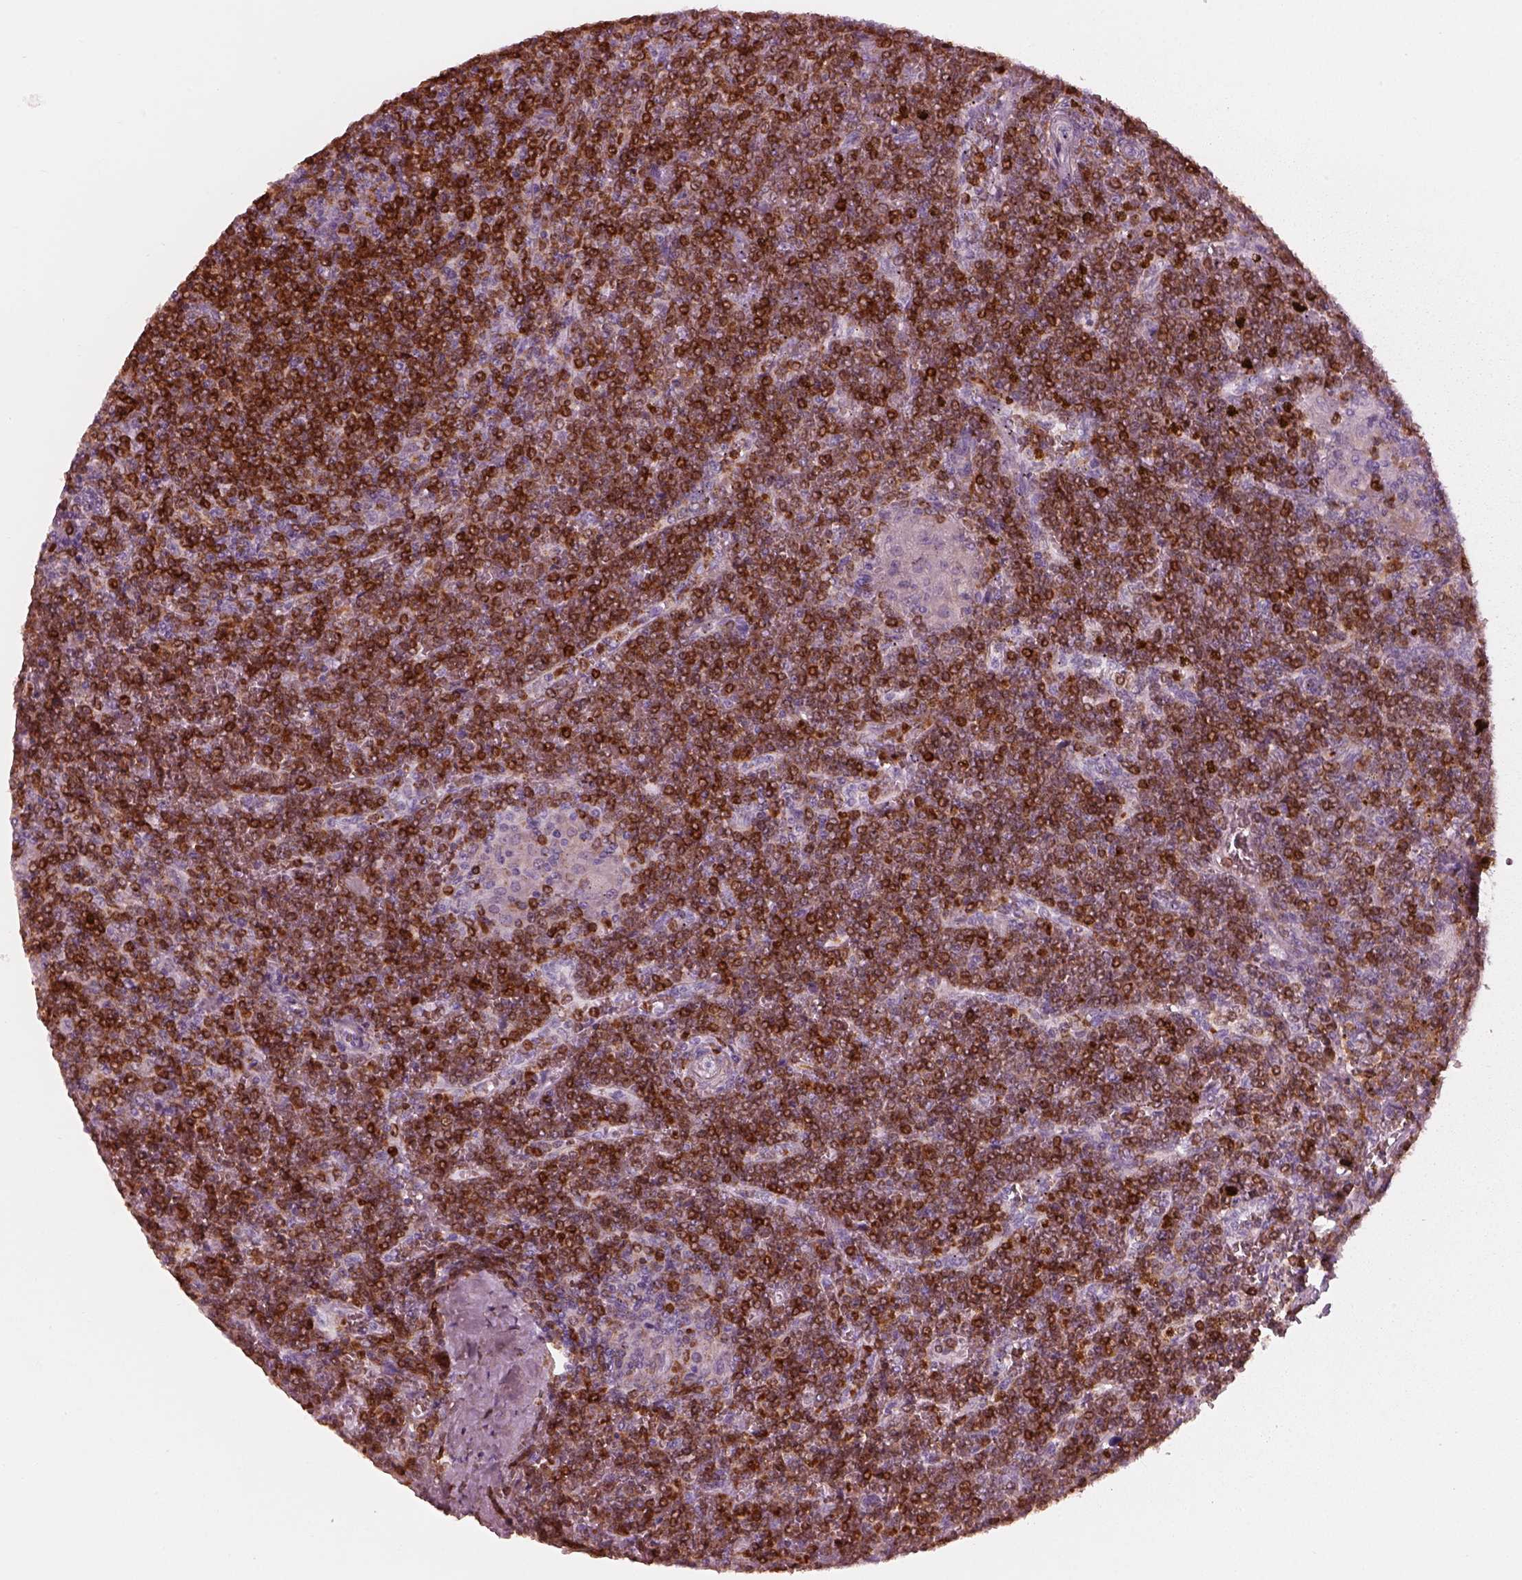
{"staining": {"intensity": "strong", "quantity": "<25%", "location": "cytoplasmic/membranous,nuclear"}, "tissue": "lymphoma", "cell_type": "Tumor cells", "image_type": "cancer", "snomed": [{"axis": "morphology", "description": "Malignant lymphoma, non-Hodgkin's type, Low grade"}, {"axis": "topography", "description": "Spleen"}], "caption": "A histopathology image of malignant lymphoma, non-Hodgkin's type (low-grade) stained for a protein reveals strong cytoplasmic/membranous and nuclear brown staining in tumor cells.", "gene": "ALOX5", "patient": {"sex": "female", "age": 19}}